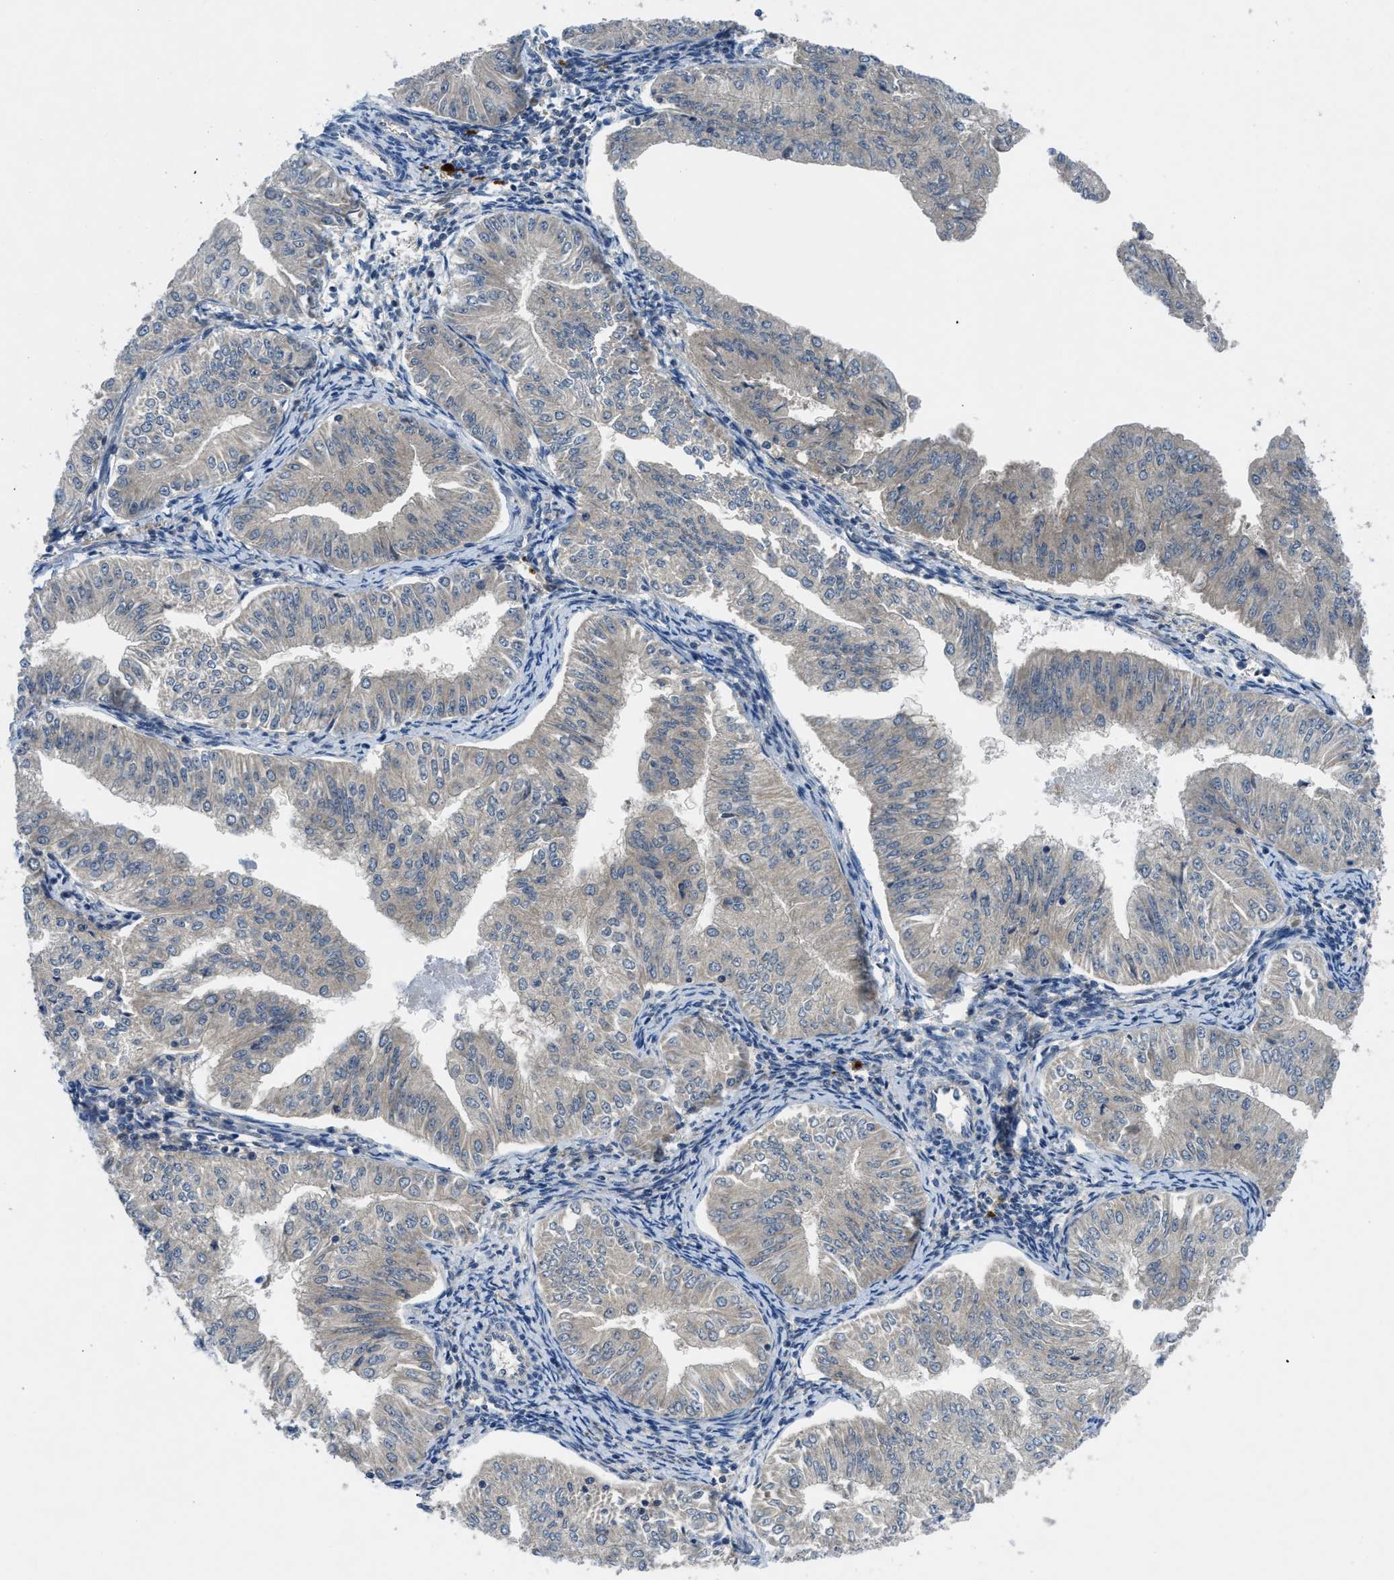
{"staining": {"intensity": "weak", "quantity": ">75%", "location": "cytoplasmic/membranous"}, "tissue": "endometrial cancer", "cell_type": "Tumor cells", "image_type": "cancer", "snomed": [{"axis": "morphology", "description": "Normal tissue, NOS"}, {"axis": "morphology", "description": "Adenocarcinoma, NOS"}, {"axis": "topography", "description": "Endometrium"}], "caption": "This is an image of IHC staining of endometrial cancer, which shows weak staining in the cytoplasmic/membranous of tumor cells.", "gene": "PDE7A", "patient": {"sex": "female", "age": 53}}